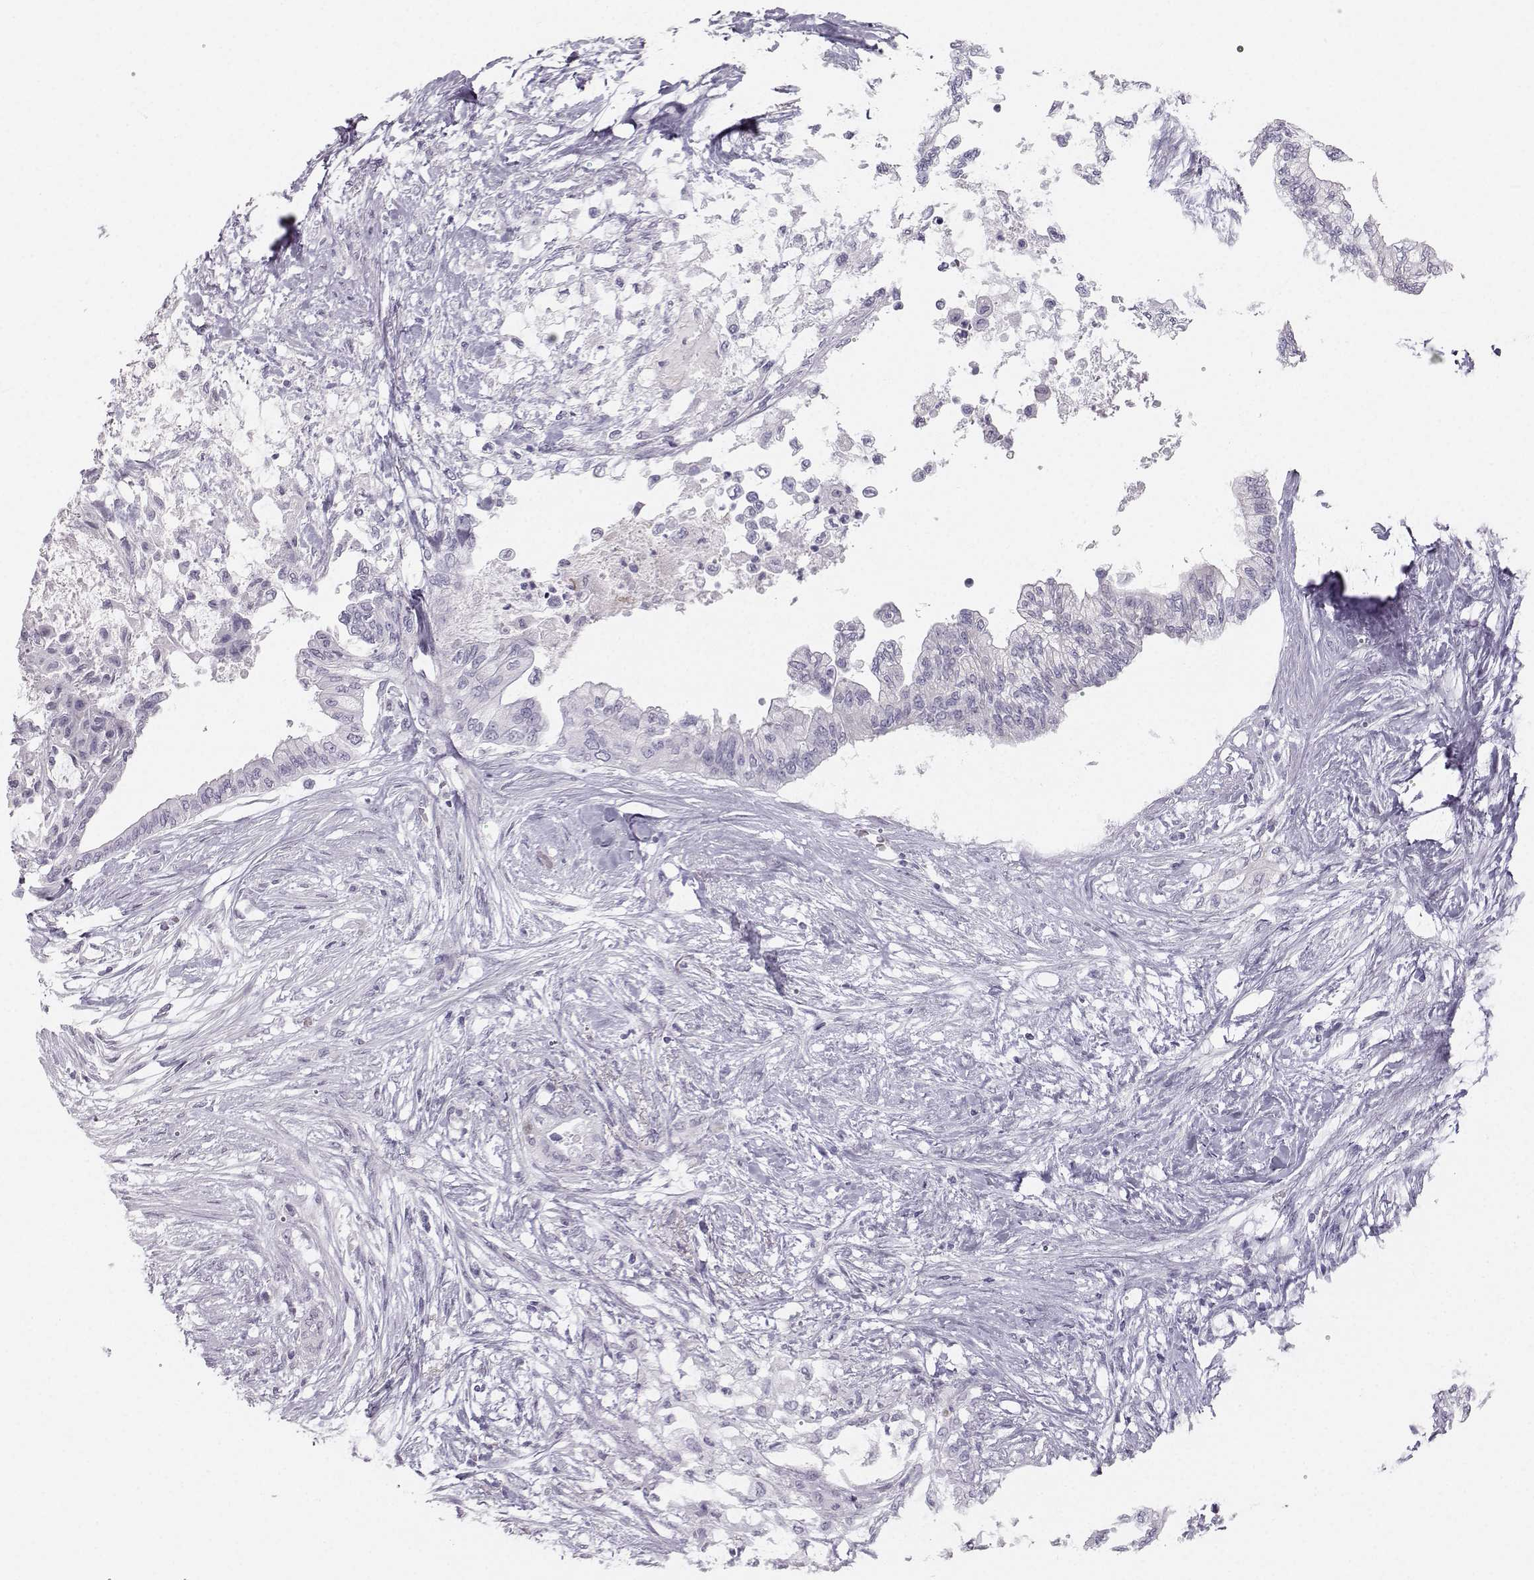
{"staining": {"intensity": "negative", "quantity": "none", "location": "none"}, "tissue": "pancreatic cancer", "cell_type": "Tumor cells", "image_type": "cancer", "snomed": [{"axis": "morphology", "description": "Normal tissue, NOS"}, {"axis": "morphology", "description": "Adenocarcinoma, NOS"}, {"axis": "topography", "description": "Pancreas"}, {"axis": "topography", "description": "Duodenum"}], "caption": "Immunohistochemical staining of human pancreatic cancer (adenocarcinoma) demonstrates no significant positivity in tumor cells.", "gene": "CASR", "patient": {"sex": "female", "age": 60}}